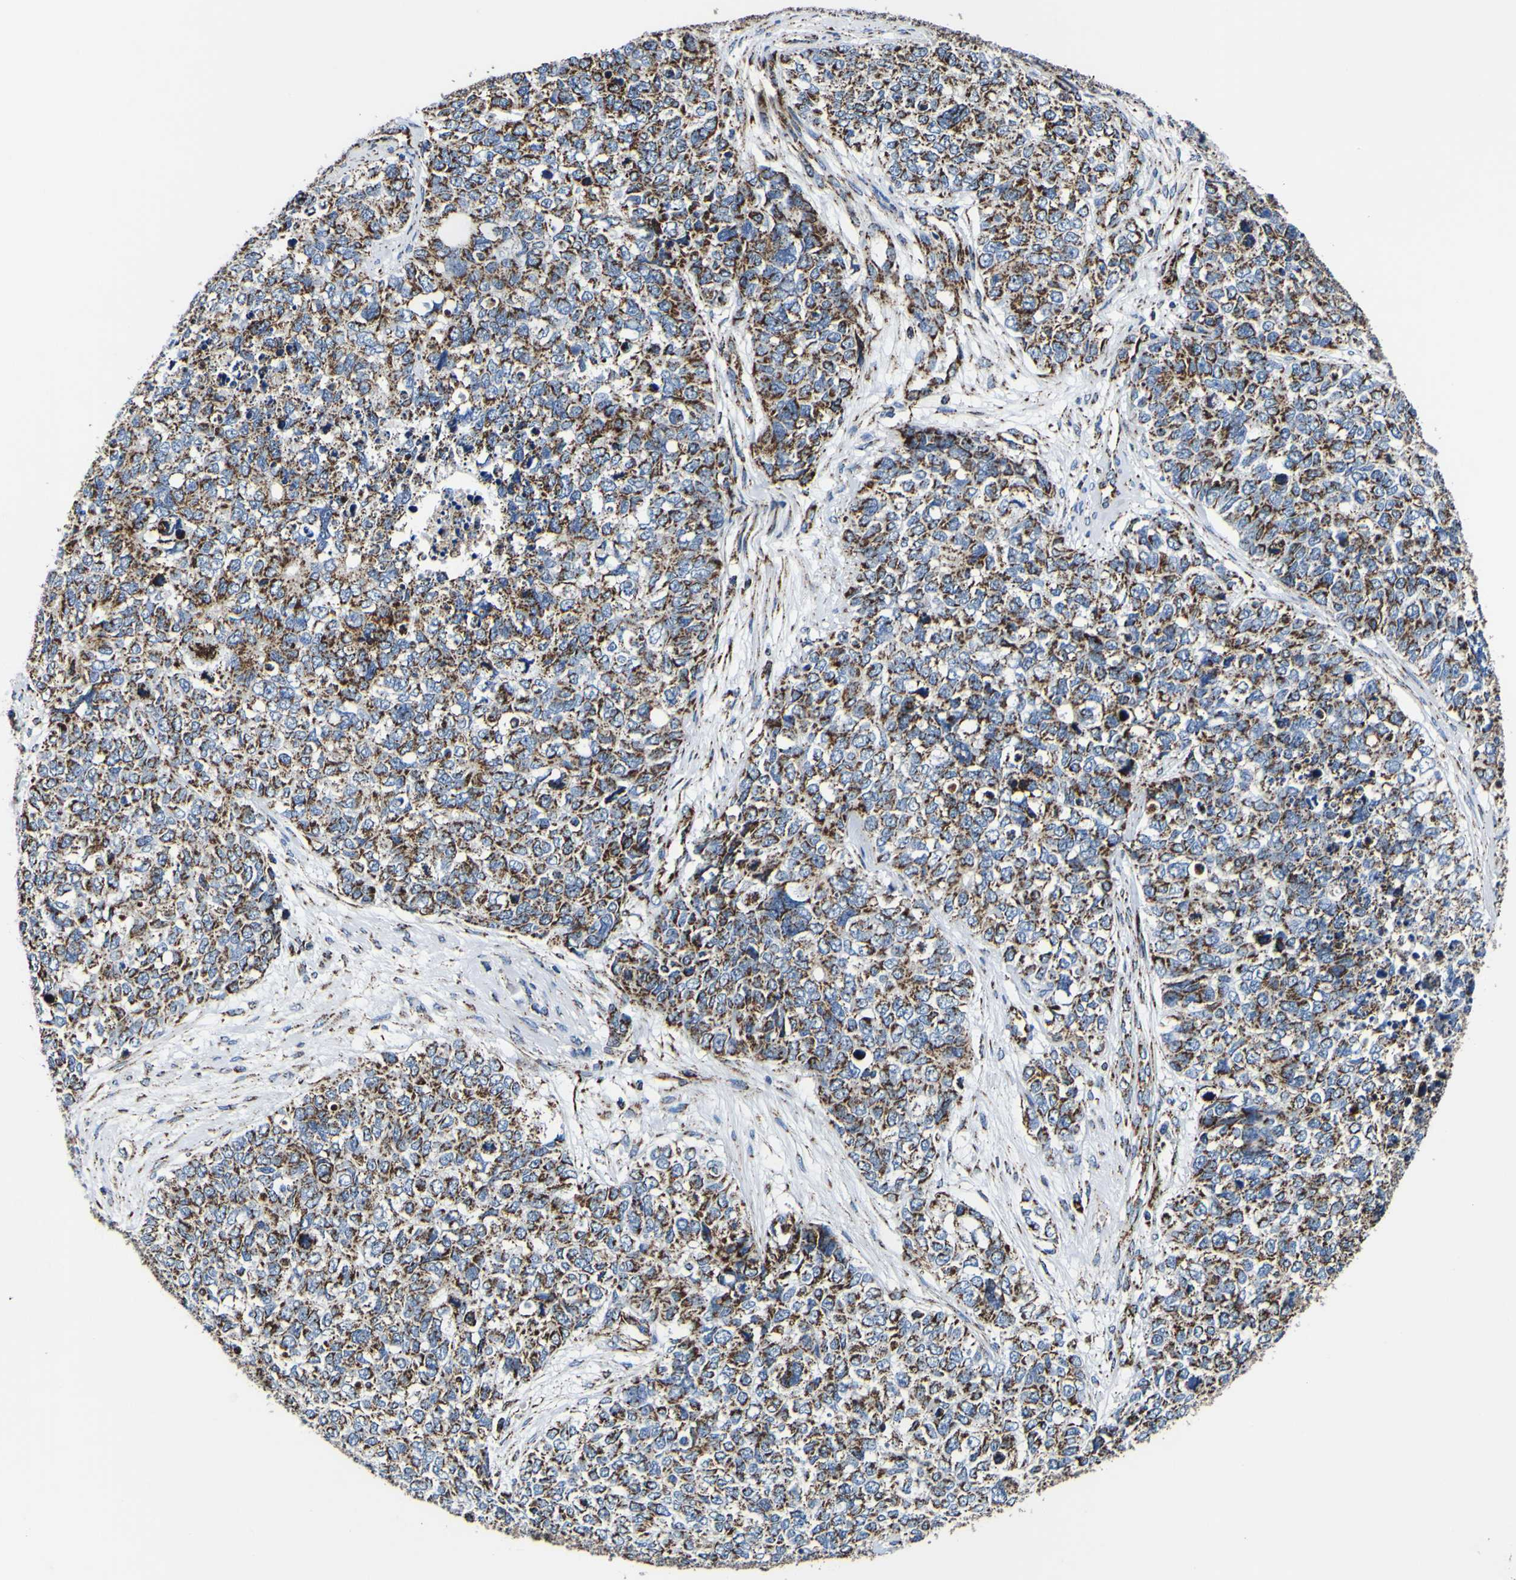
{"staining": {"intensity": "strong", "quantity": ">75%", "location": "cytoplasmic/membranous"}, "tissue": "cervical cancer", "cell_type": "Tumor cells", "image_type": "cancer", "snomed": [{"axis": "morphology", "description": "Squamous cell carcinoma, NOS"}, {"axis": "topography", "description": "Cervix"}], "caption": "The photomicrograph demonstrates staining of cervical cancer (squamous cell carcinoma), revealing strong cytoplasmic/membranous protein staining (brown color) within tumor cells.", "gene": "PTRH2", "patient": {"sex": "female", "age": 63}}